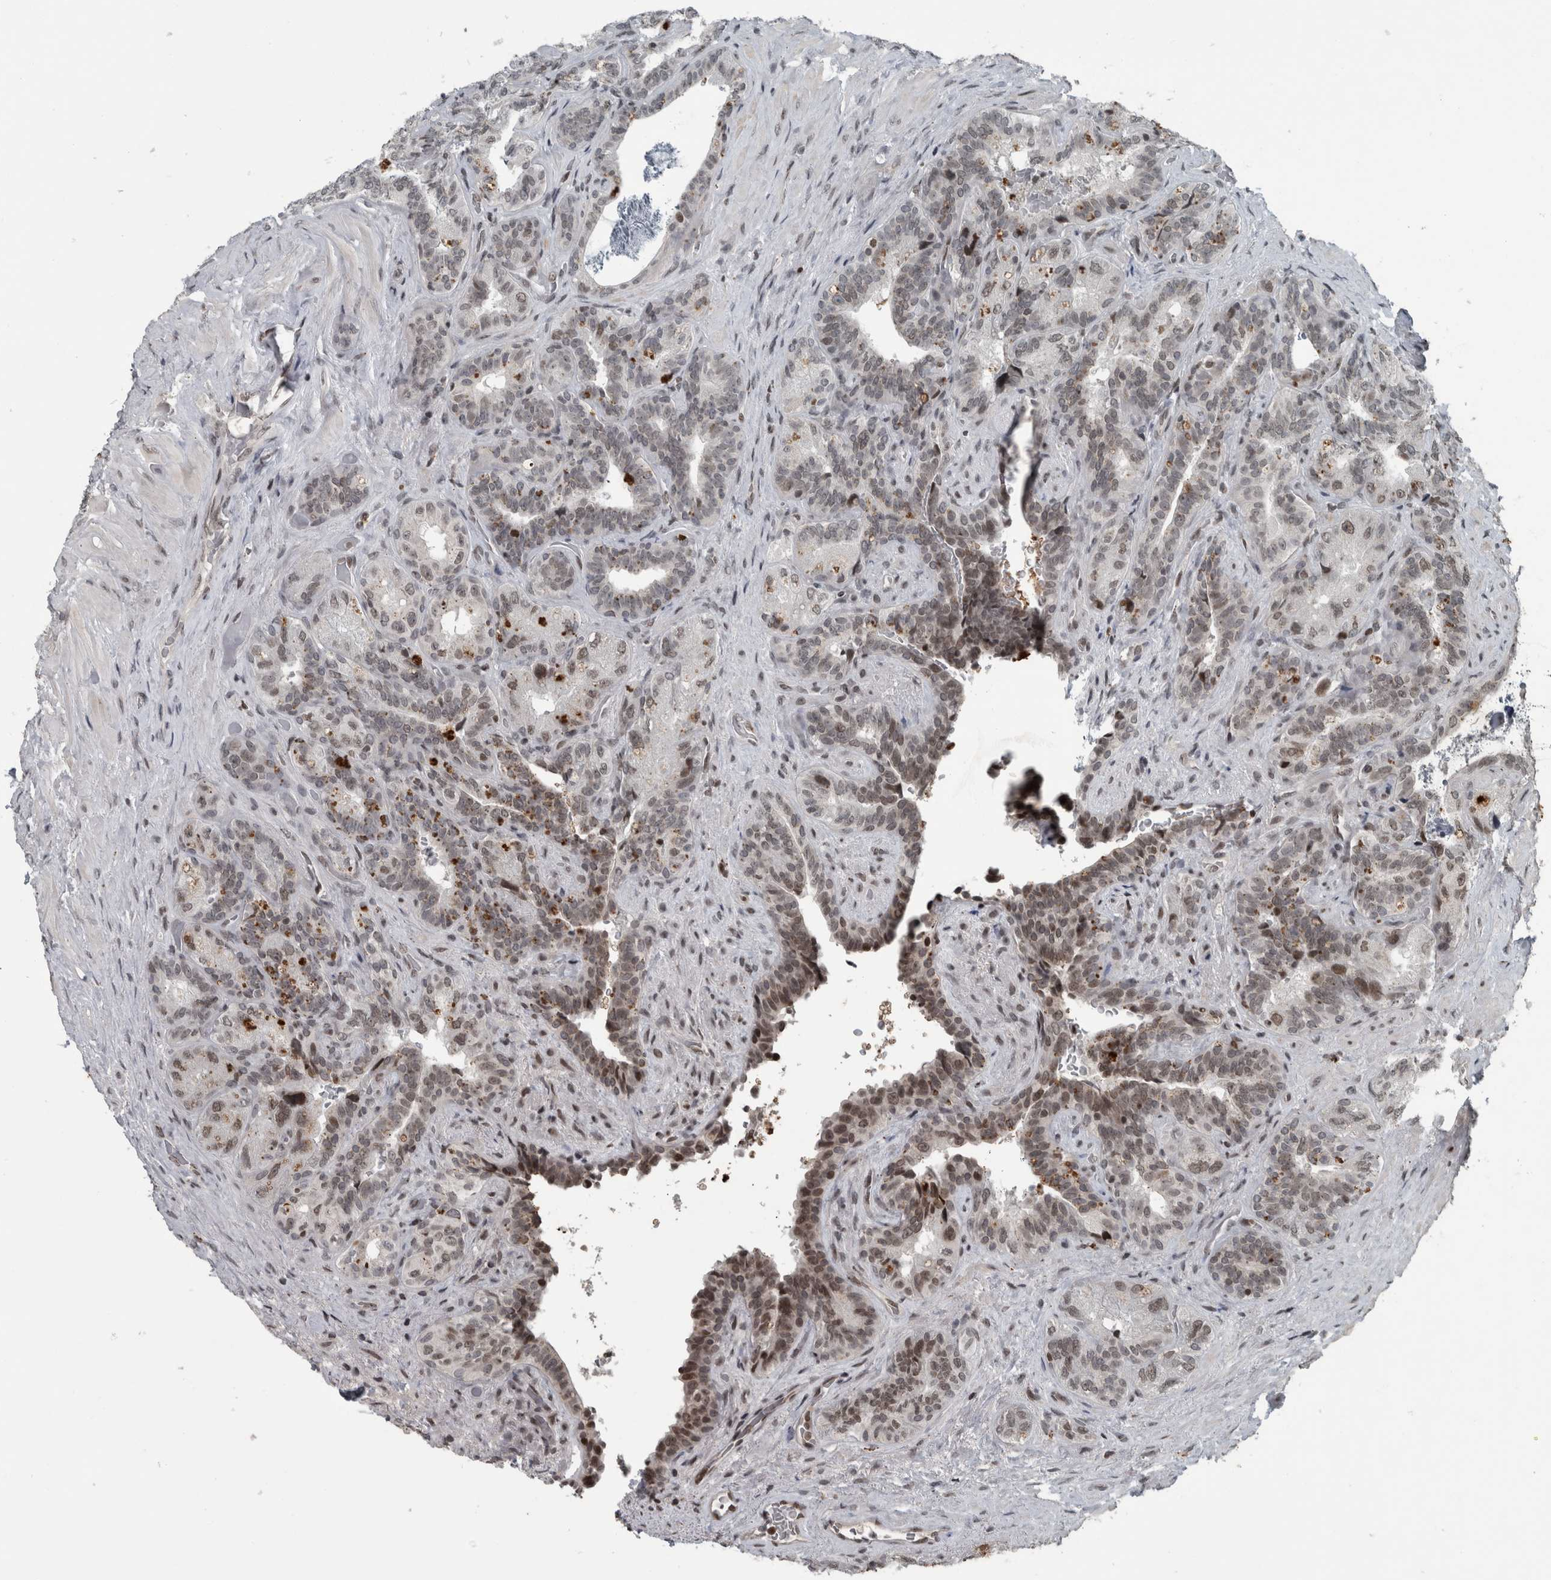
{"staining": {"intensity": "weak", "quantity": ">75%", "location": "nuclear"}, "tissue": "seminal vesicle", "cell_type": "Glandular cells", "image_type": "normal", "snomed": [{"axis": "morphology", "description": "Normal tissue, NOS"}, {"axis": "topography", "description": "Prostate"}, {"axis": "topography", "description": "Seminal veicle"}], "caption": "A low amount of weak nuclear positivity is seen in approximately >75% of glandular cells in unremarkable seminal vesicle.", "gene": "UNC50", "patient": {"sex": "male", "age": 67}}